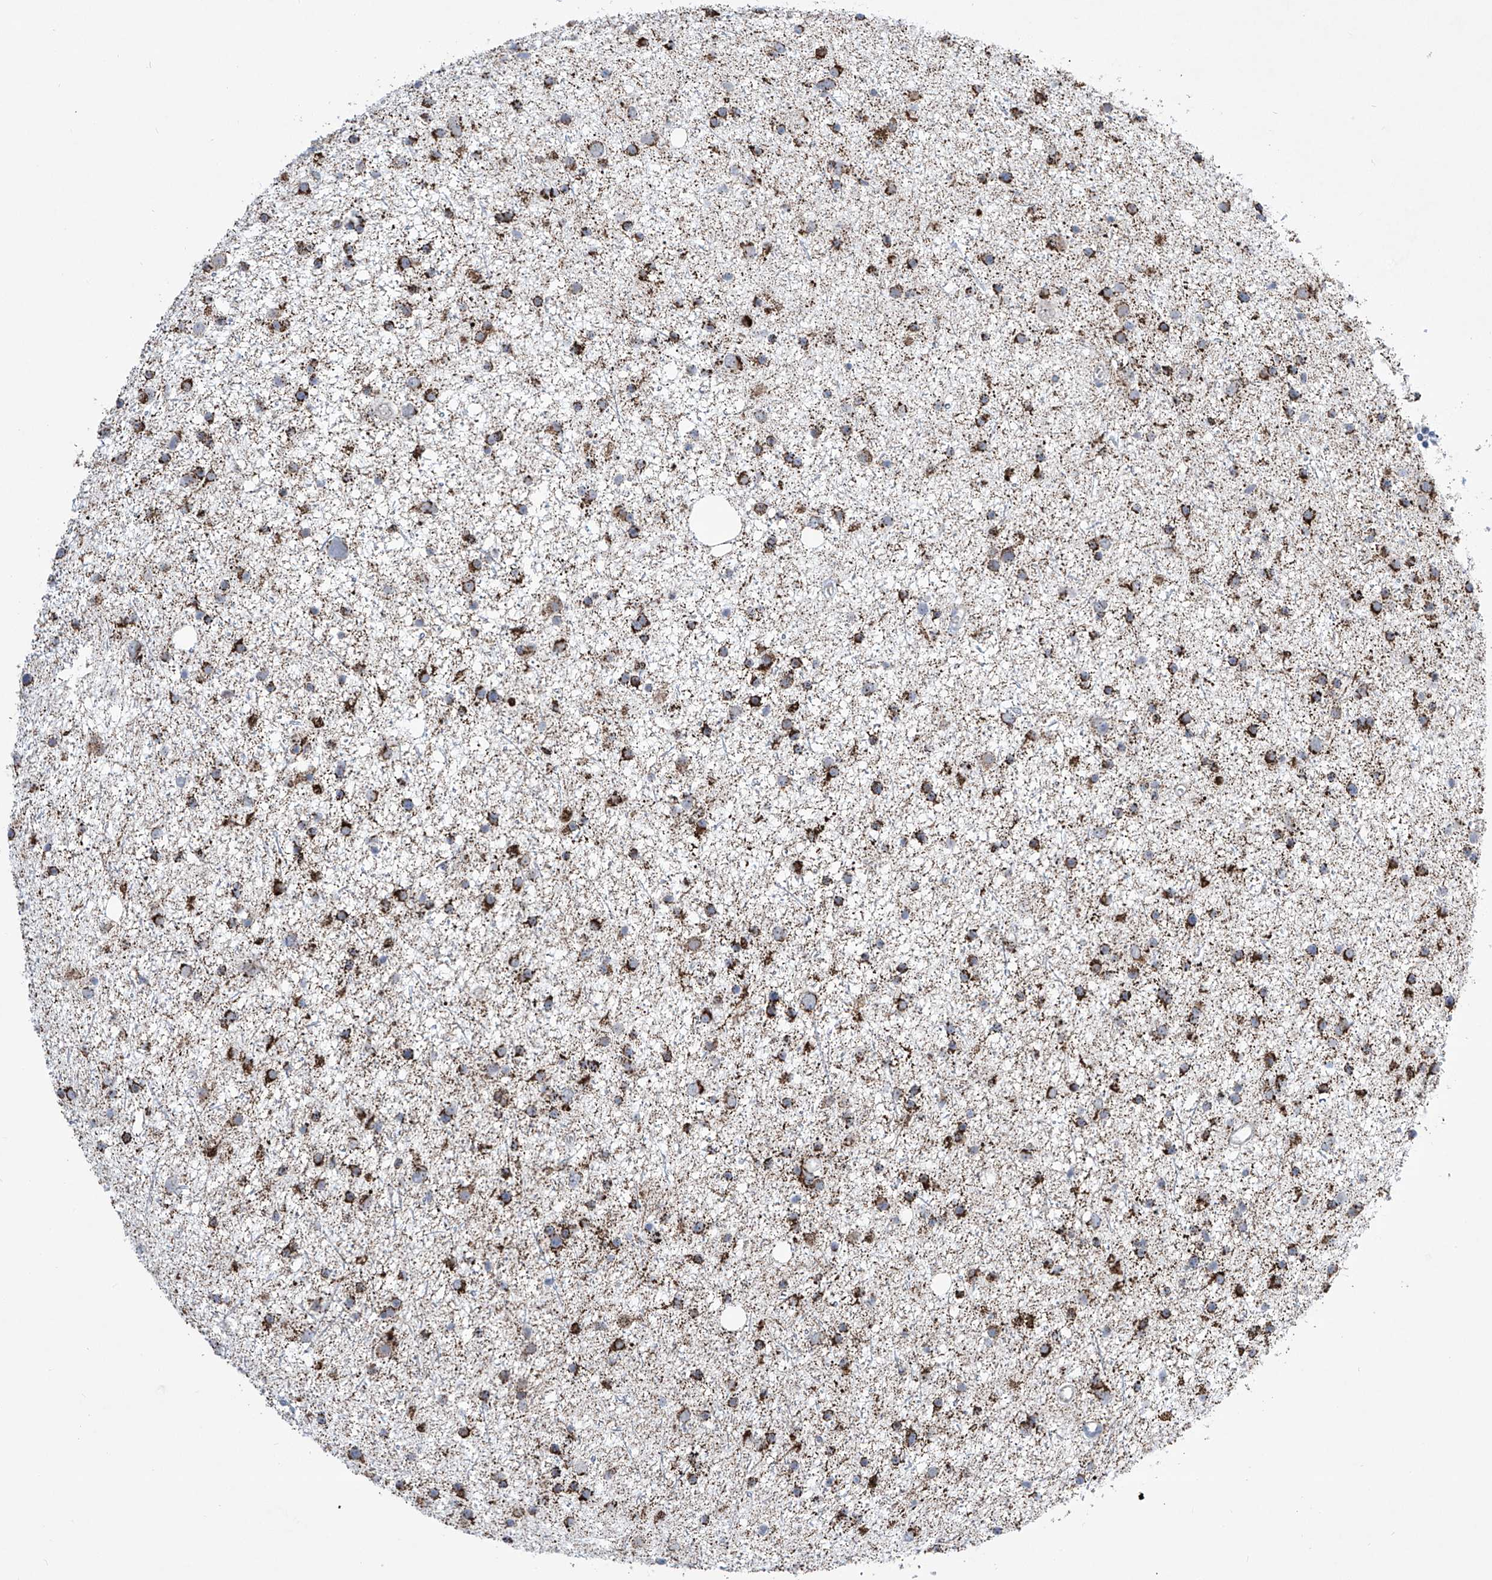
{"staining": {"intensity": "strong", "quantity": ">75%", "location": "cytoplasmic/membranous"}, "tissue": "glioma", "cell_type": "Tumor cells", "image_type": "cancer", "snomed": [{"axis": "morphology", "description": "Glioma, malignant, Low grade"}, {"axis": "topography", "description": "Cerebral cortex"}], "caption": "Immunohistochemistry micrograph of neoplastic tissue: human malignant glioma (low-grade) stained using IHC demonstrates high levels of strong protein expression localized specifically in the cytoplasmic/membranous of tumor cells, appearing as a cytoplasmic/membranous brown color.", "gene": "ALDH6A1", "patient": {"sex": "female", "age": 39}}